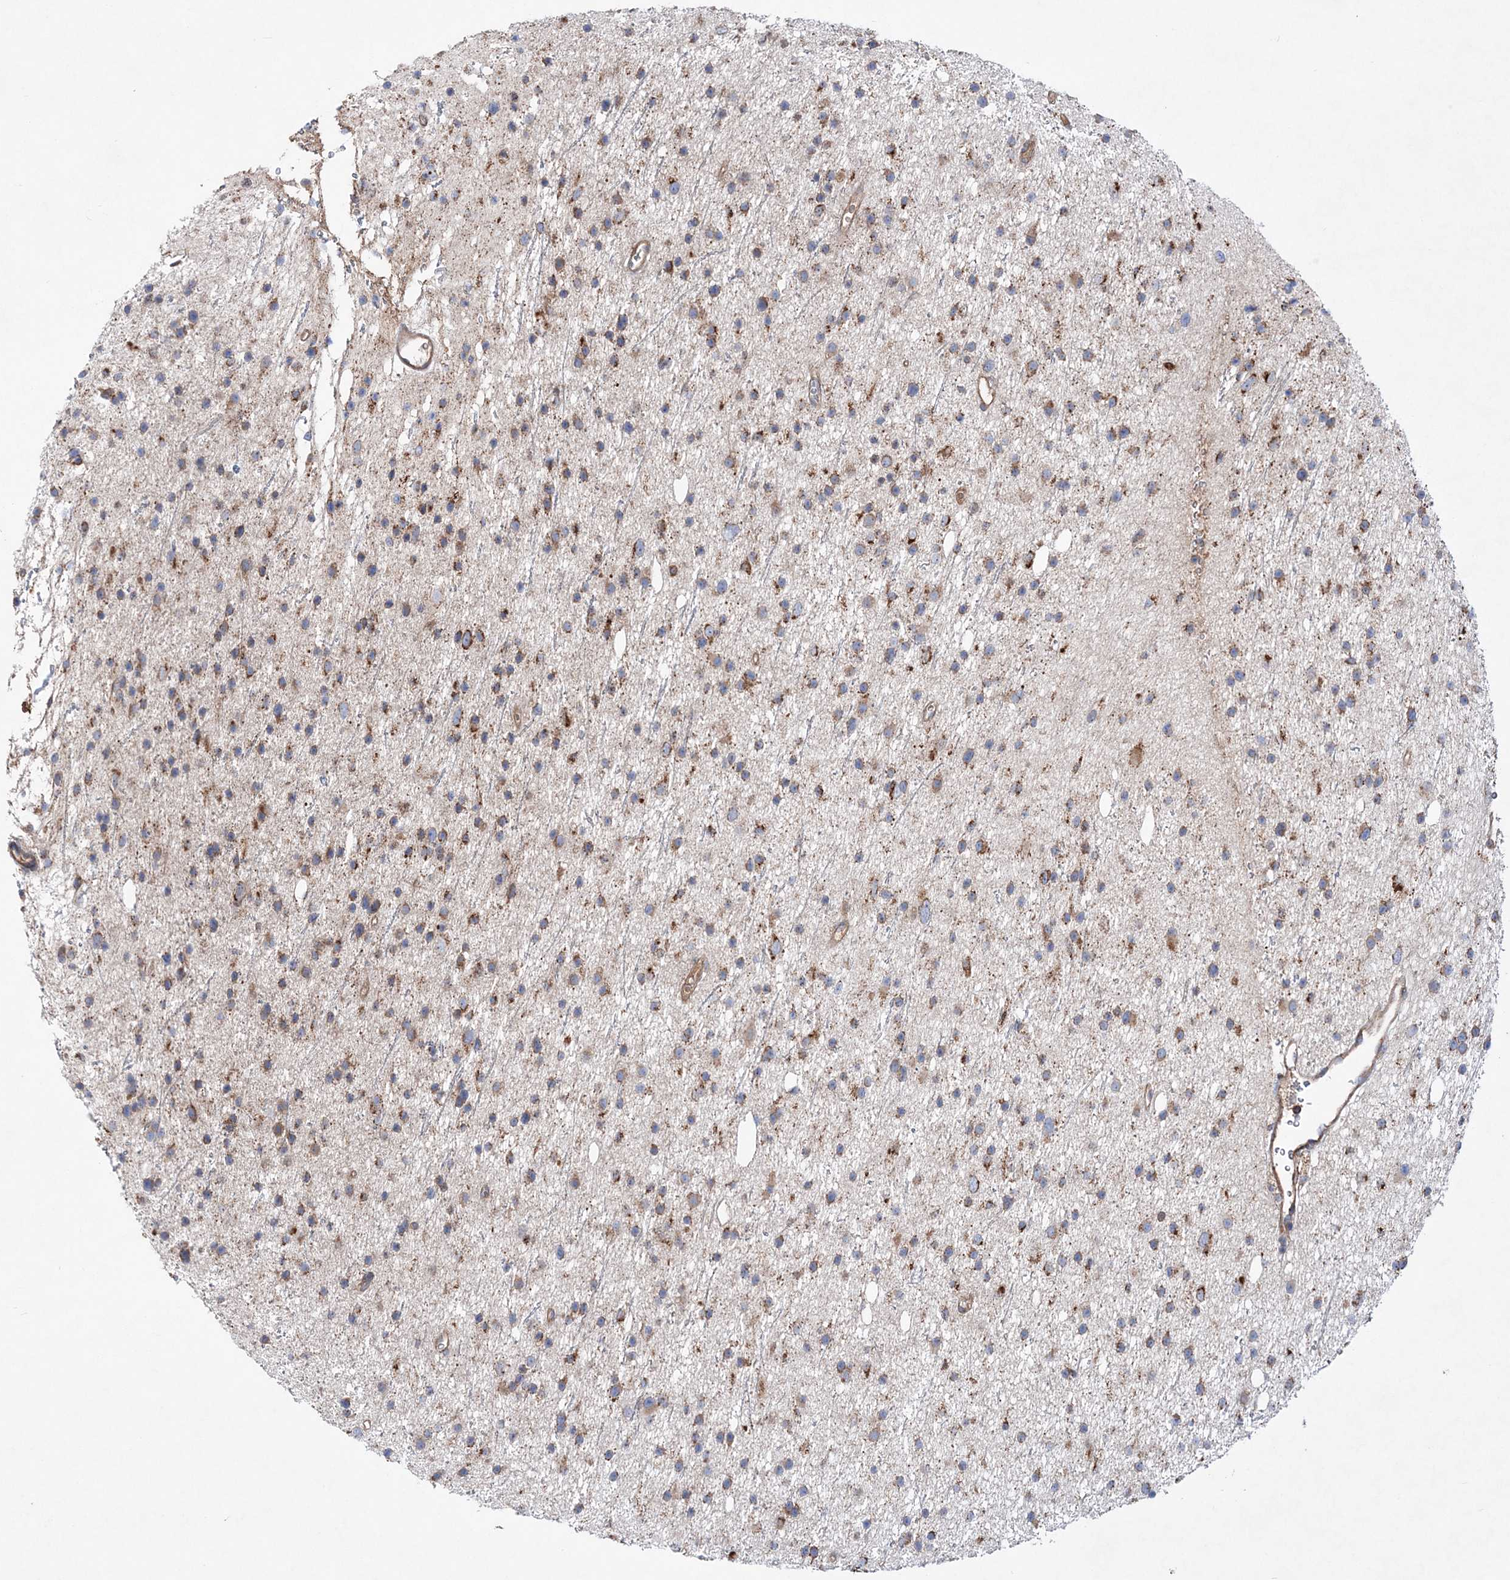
{"staining": {"intensity": "moderate", "quantity": ">75%", "location": "cytoplasmic/membranous"}, "tissue": "glioma", "cell_type": "Tumor cells", "image_type": "cancer", "snomed": [{"axis": "morphology", "description": "Glioma, malignant, Low grade"}, {"axis": "topography", "description": "Cerebral cortex"}], "caption": "DAB (3,3'-diaminobenzidine) immunohistochemical staining of glioma displays moderate cytoplasmic/membranous protein staining in approximately >75% of tumor cells. The protein is shown in brown color, while the nuclei are stained blue.", "gene": "NGLY1", "patient": {"sex": "female", "age": 39}}